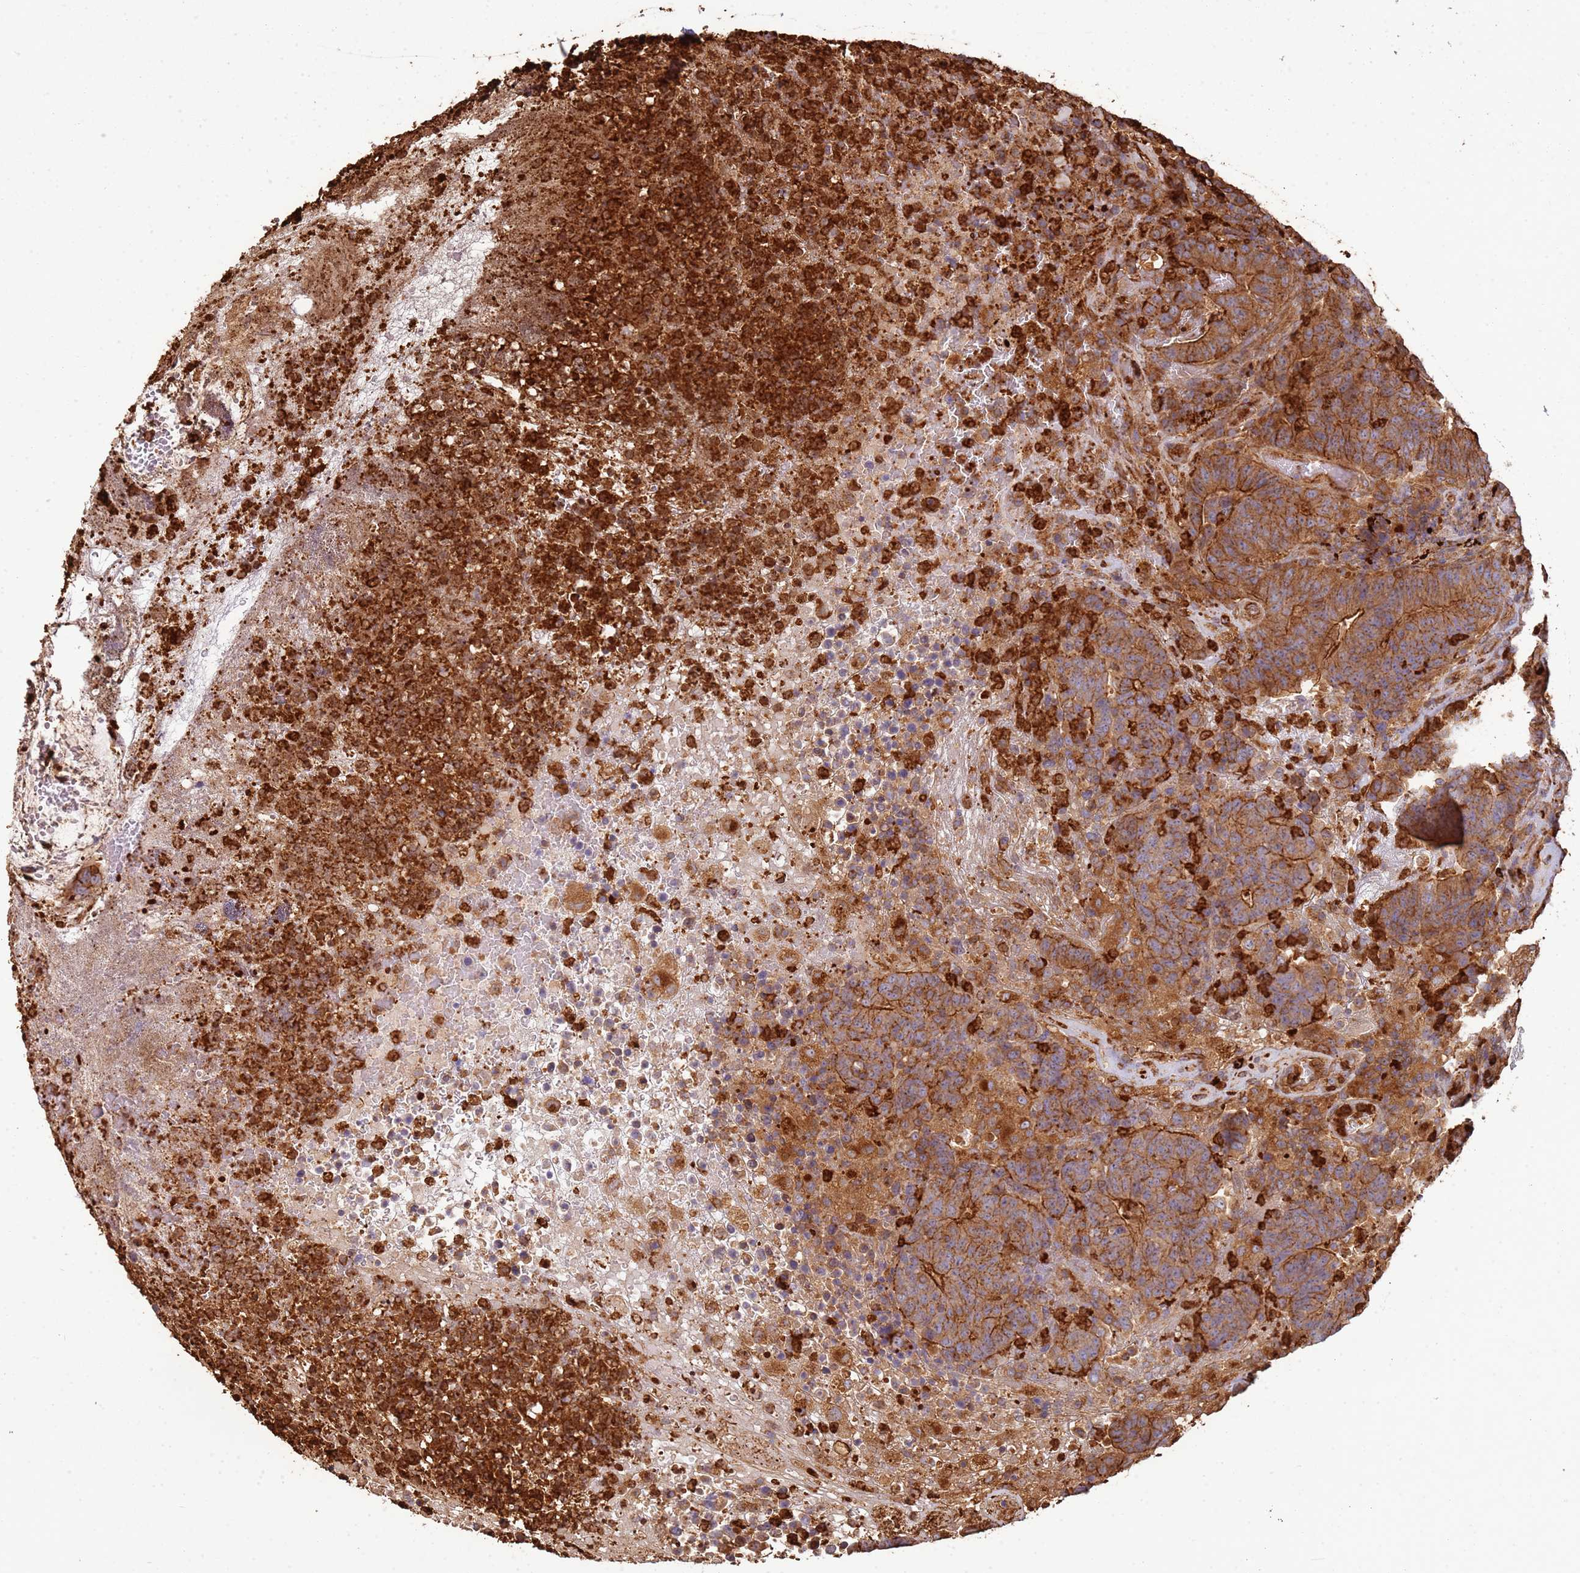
{"staining": {"intensity": "moderate", "quantity": ">75%", "location": "cytoplasmic/membranous"}, "tissue": "colorectal cancer", "cell_type": "Tumor cells", "image_type": "cancer", "snomed": [{"axis": "morphology", "description": "Normal tissue, NOS"}, {"axis": "morphology", "description": "Adenocarcinoma, NOS"}, {"axis": "topography", "description": "Colon"}], "caption": "Immunohistochemistry of human colorectal adenocarcinoma displays medium levels of moderate cytoplasmic/membranous positivity in approximately >75% of tumor cells.", "gene": "NDUFAF4", "patient": {"sex": "female", "age": 75}}